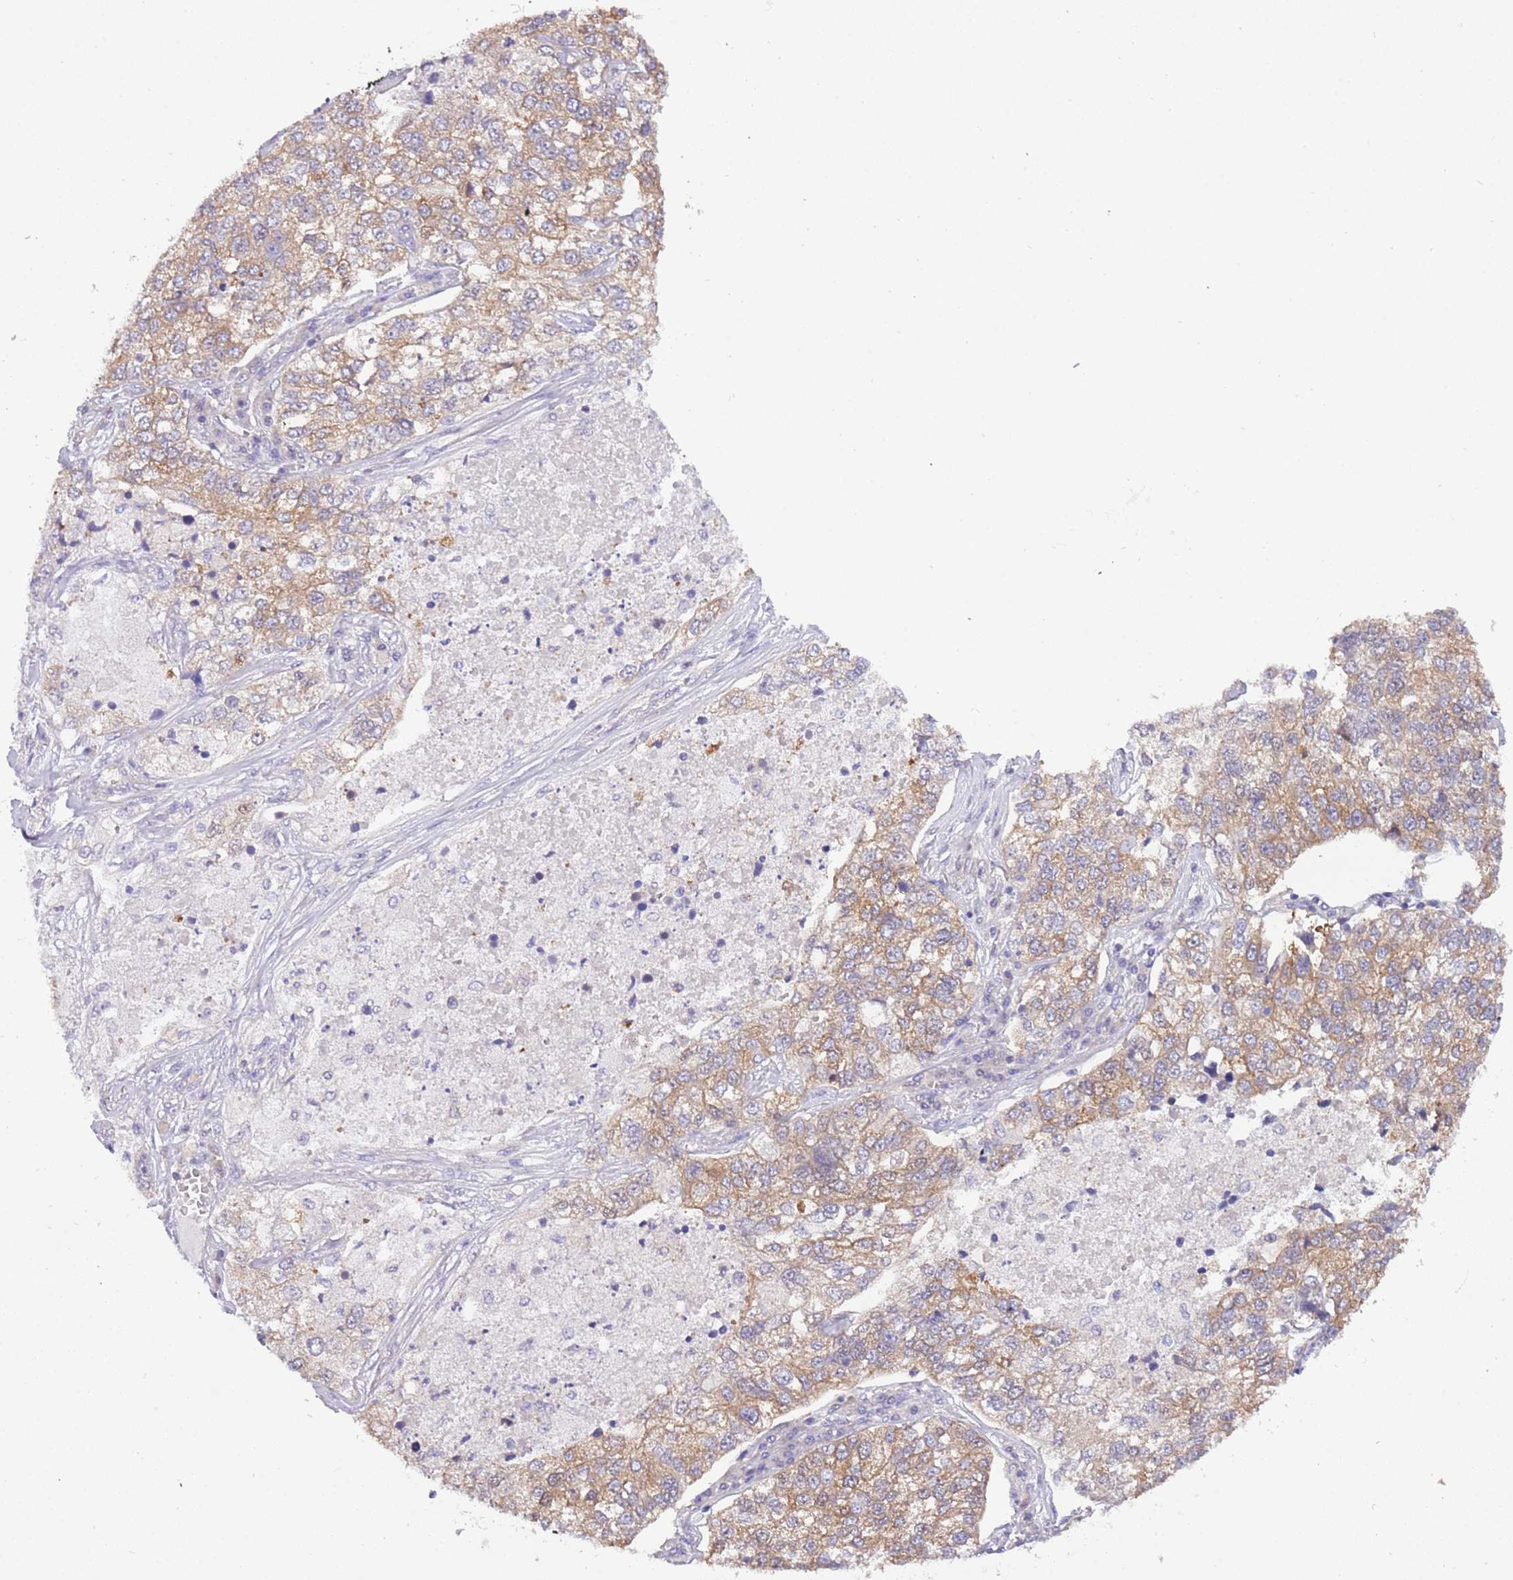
{"staining": {"intensity": "moderate", "quantity": ">75%", "location": "cytoplasmic/membranous"}, "tissue": "lung cancer", "cell_type": "Tumor cells", "image_type": "cancer", "snomed": [{"axis": "morphology", "description": "Adenocarcinoma, NOS"}, {"axis": "topography", "description": "Lung"}], "caption": "Tumor cells show moderate cytoplasmic/membranous staining in approximately >75% of cells in lung adenocarcinoma. (Brightfield microscopy of DAB IHC at high magnification).", "gene": "STIP1", "patient": {"sex": "male", "age": 49}}